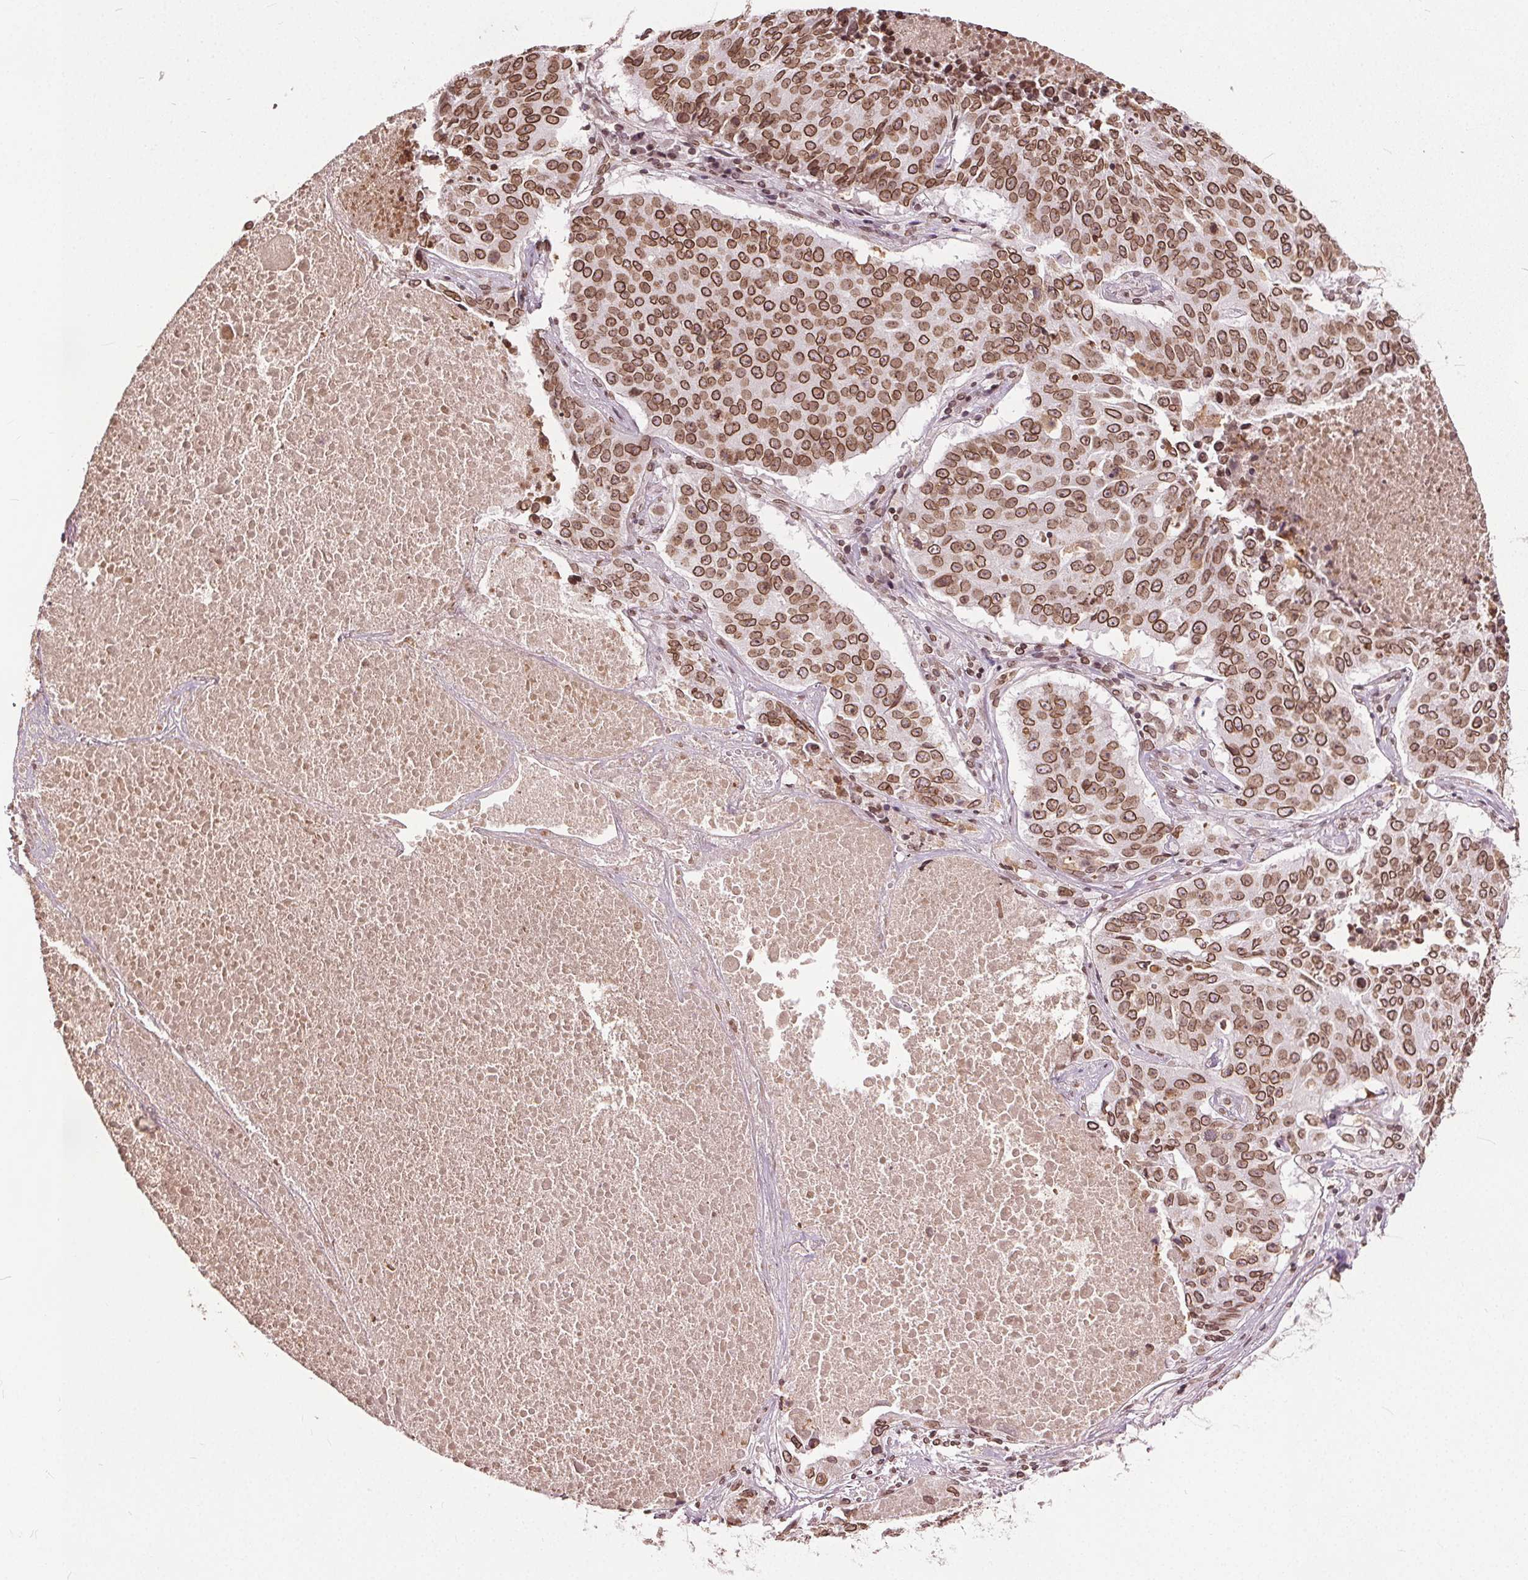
{"staining": {"intensity": "moderate", "quantity": ">75%", "location": "cytoplasmic/membranous,nuclear"}, "tissue": "lung cancer", "cell_type": "Tumor cells", "image_type": "cancer", "snomed": [{"axis": "morphology", "description": "Normal tissue, NOS"}, {"axis": "morphology", "description": "Squamous cell carcinoma, NOS"}, {"axis": "topography", "description": "Bronchus"}, {"axis": "topography", "description": "Lung"}], "caption": "Immunohistochemical staining of human lung squamous cell carcinoma exhibits moderate cytoplasmic/membranous and nuclear protein expression in approximately >75% of tumor cells. The staining is performed using DAB brown chromogen to label protein expression. The nuclei are counter-stained blue using hematoxylin.", "gene": "TTC39C", "patient": {"sex": "male", "age": 64}}